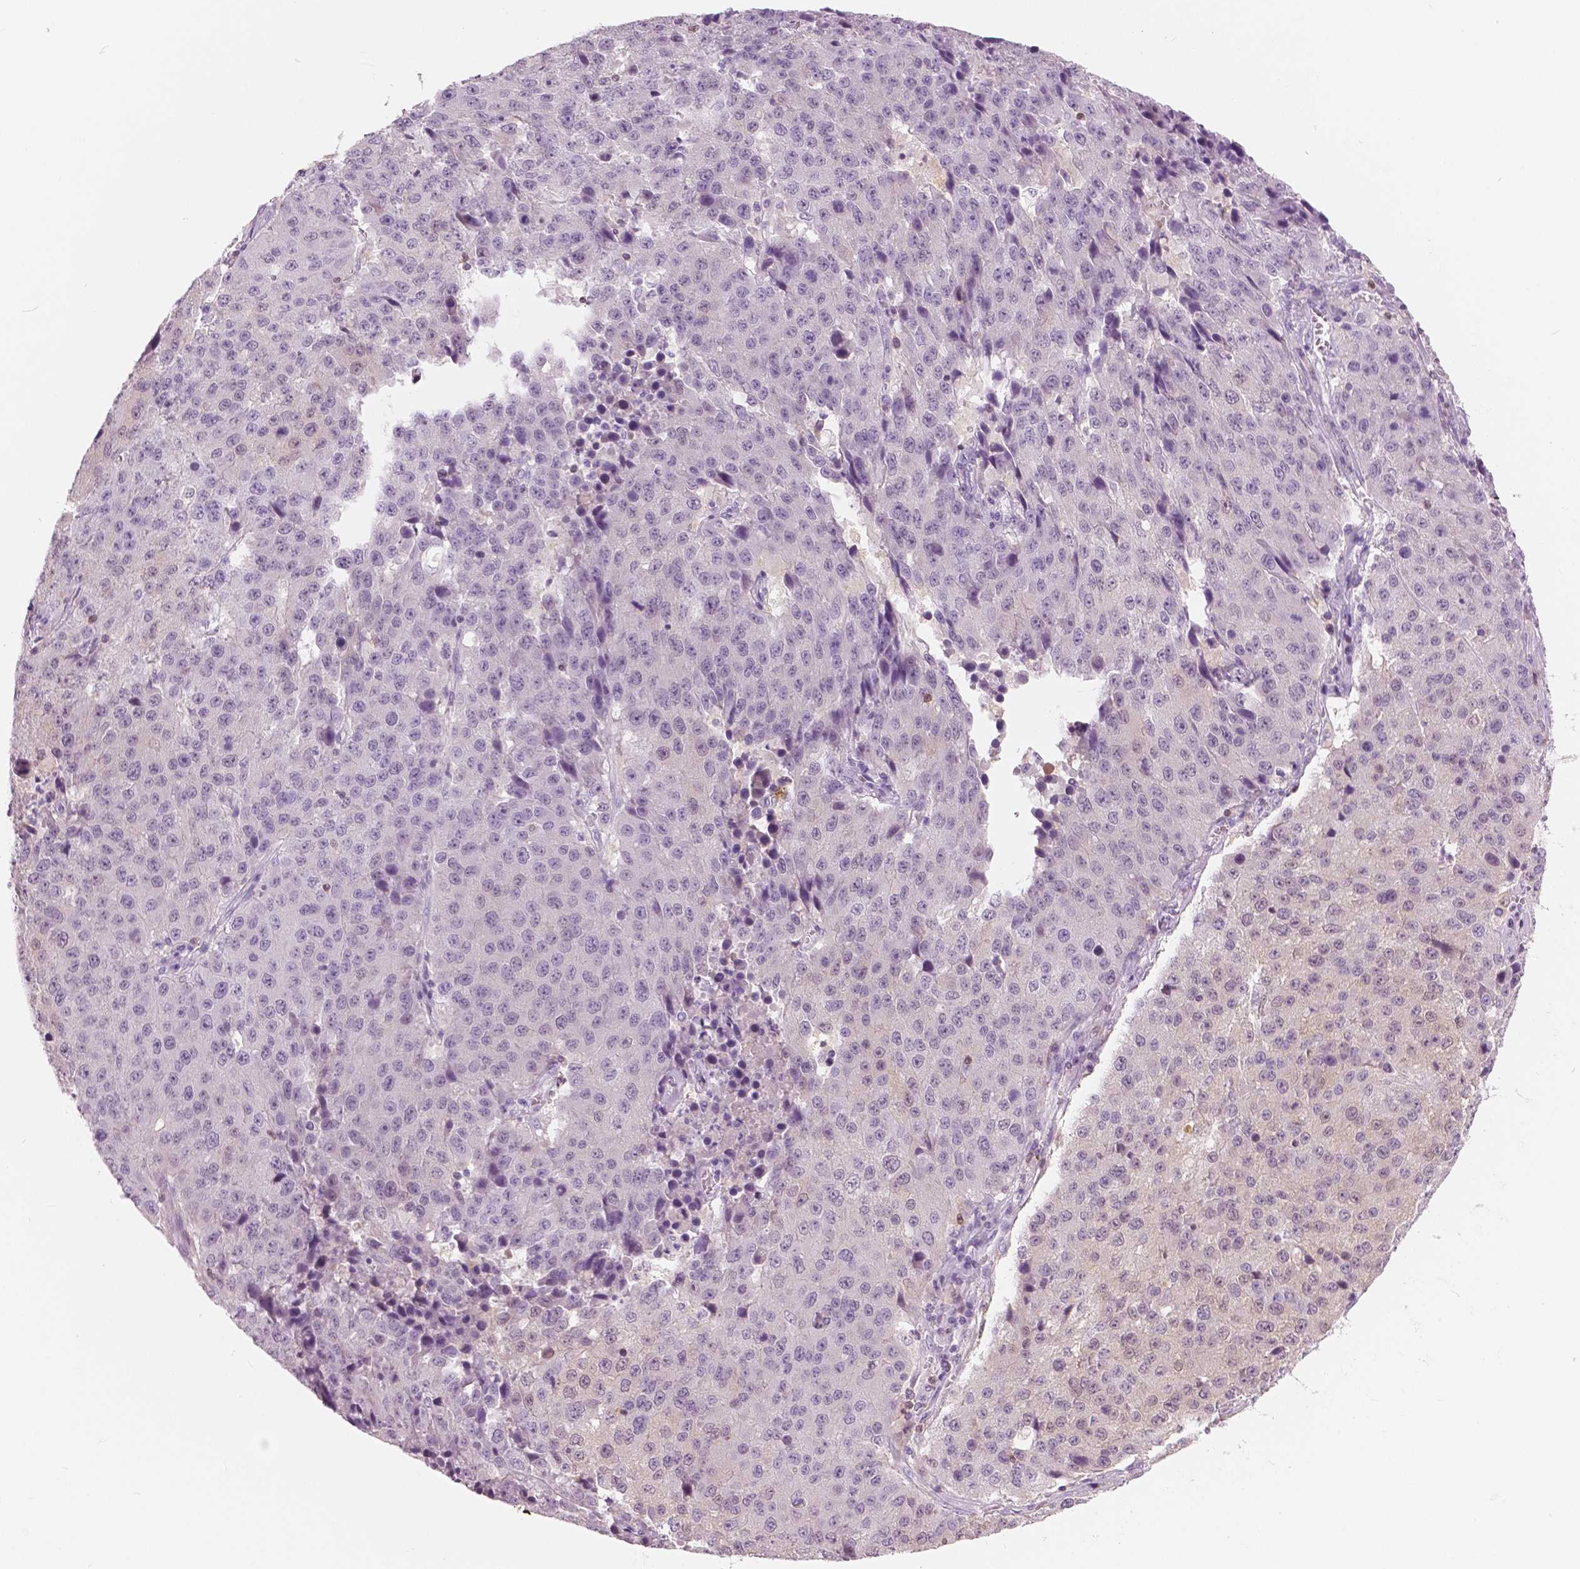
{"staining": {"intensity": "negative", "quantity": "none", "location": "none"}, "tissue": "stomach cancer", "cell_type": "Tumor cells", "image_type": "cancer", "snomed": [{"axis": "morphology", "description": "Adenocarcinoma, NOS"}, {"axis": "topography", "description": "Stomach"}], "caption": "This is an immunohistochemistry image of human stomach cancer (adenocarcinoma). There is no expression in tumor cells.", "gene": "GALM", "patient": {"sex": "male", "age": 71}}